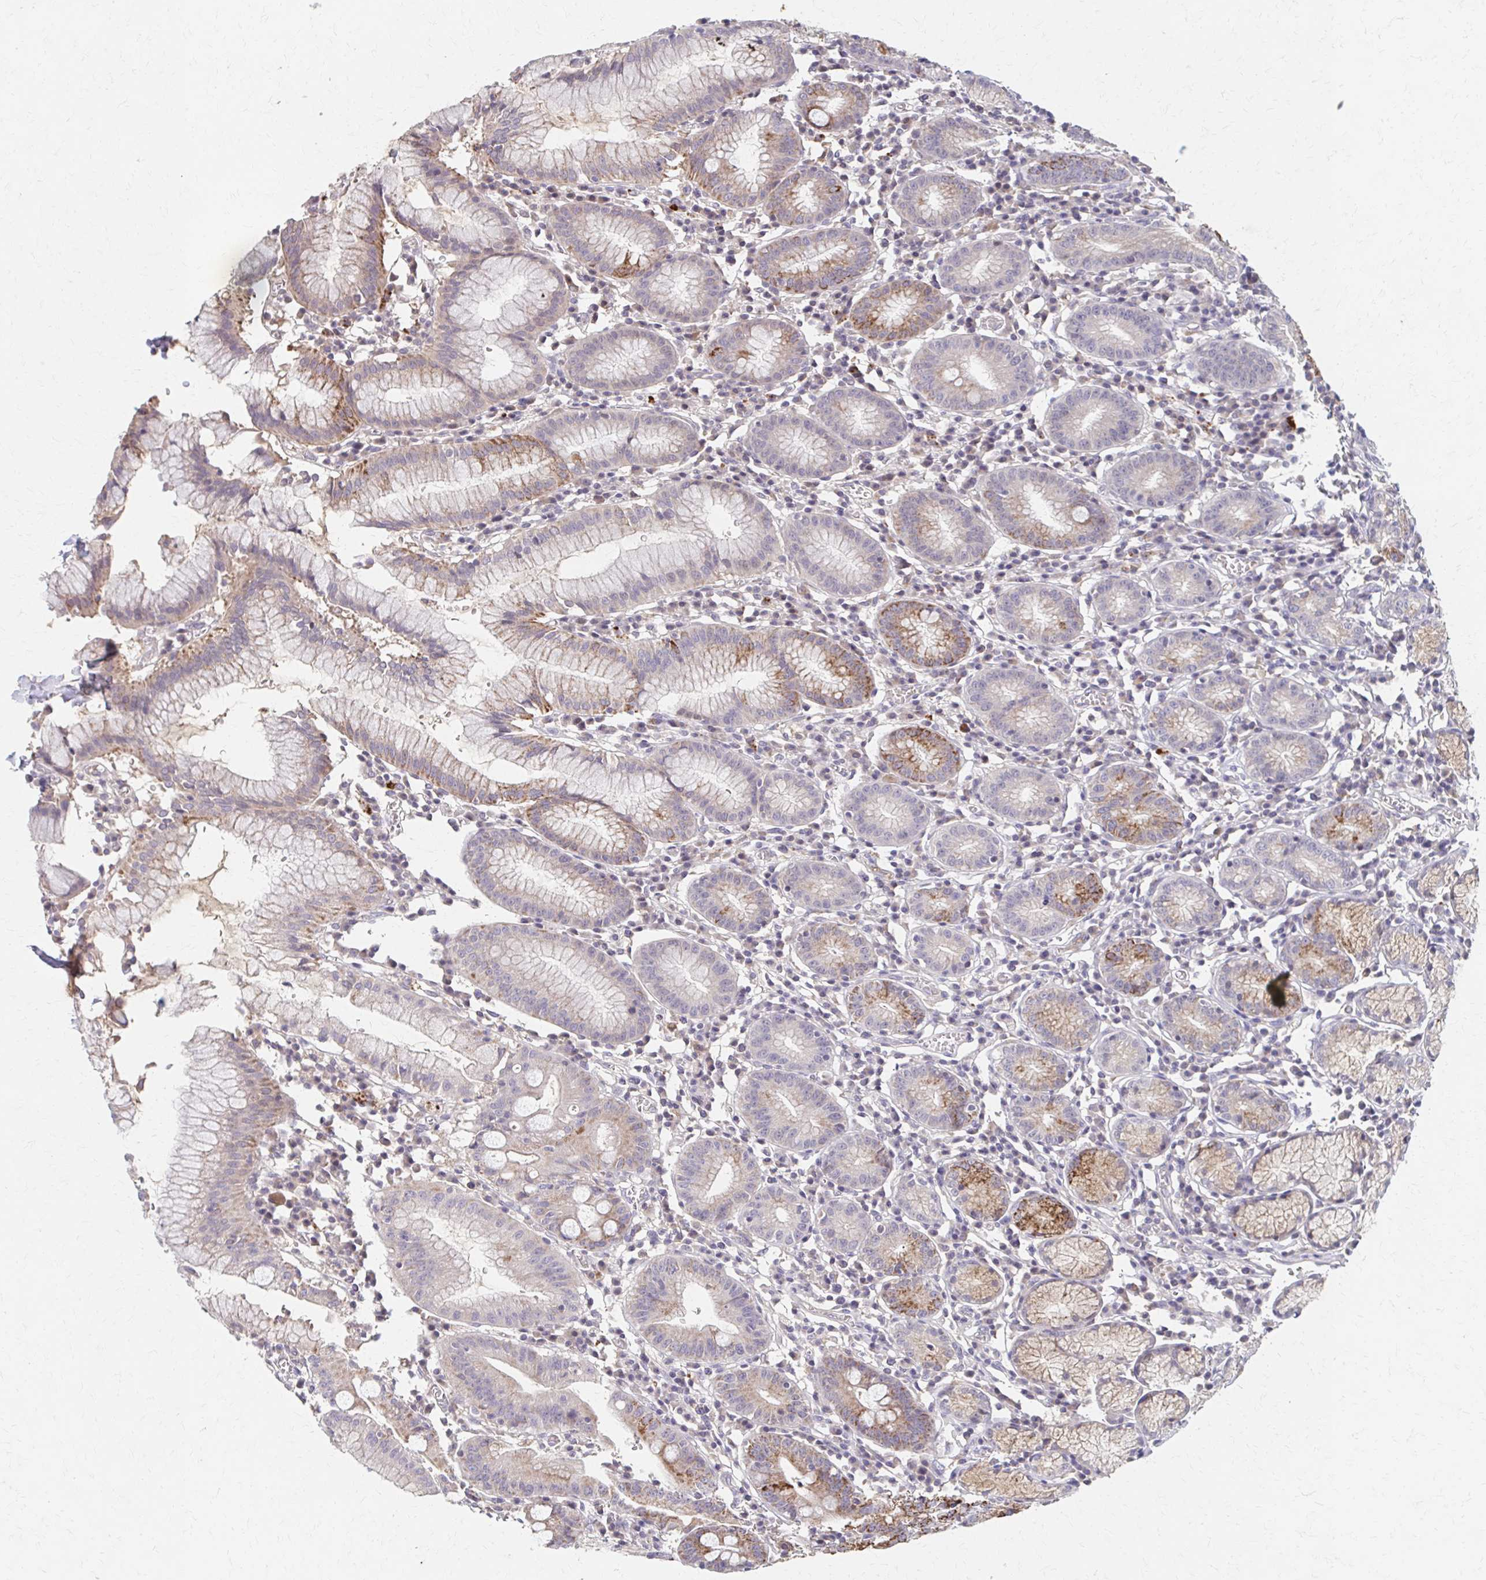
{"staining": {"intensity": "moderate", "quantity": "25%-75%", "location": "cytoplasmic/membranous"}, "tissue": "stomach", "cell_type": "Glandular cells", "image_type": "normal", "snomed": [{"axis": "morphology", "description": "Normal tissue, NOS"}, {"axis": "topography", "description": "Stomach"}], "caption": "Glandular cells display medium levels of moderate cytoplasmic/membranous expression in approximately 25%-75% of cells in benign stomach. (DAB IHC, brown staining for protein, blue staining for nuclei).", "gene": "HMGCS2", "patient": {"sex": "male", "age": 55}}